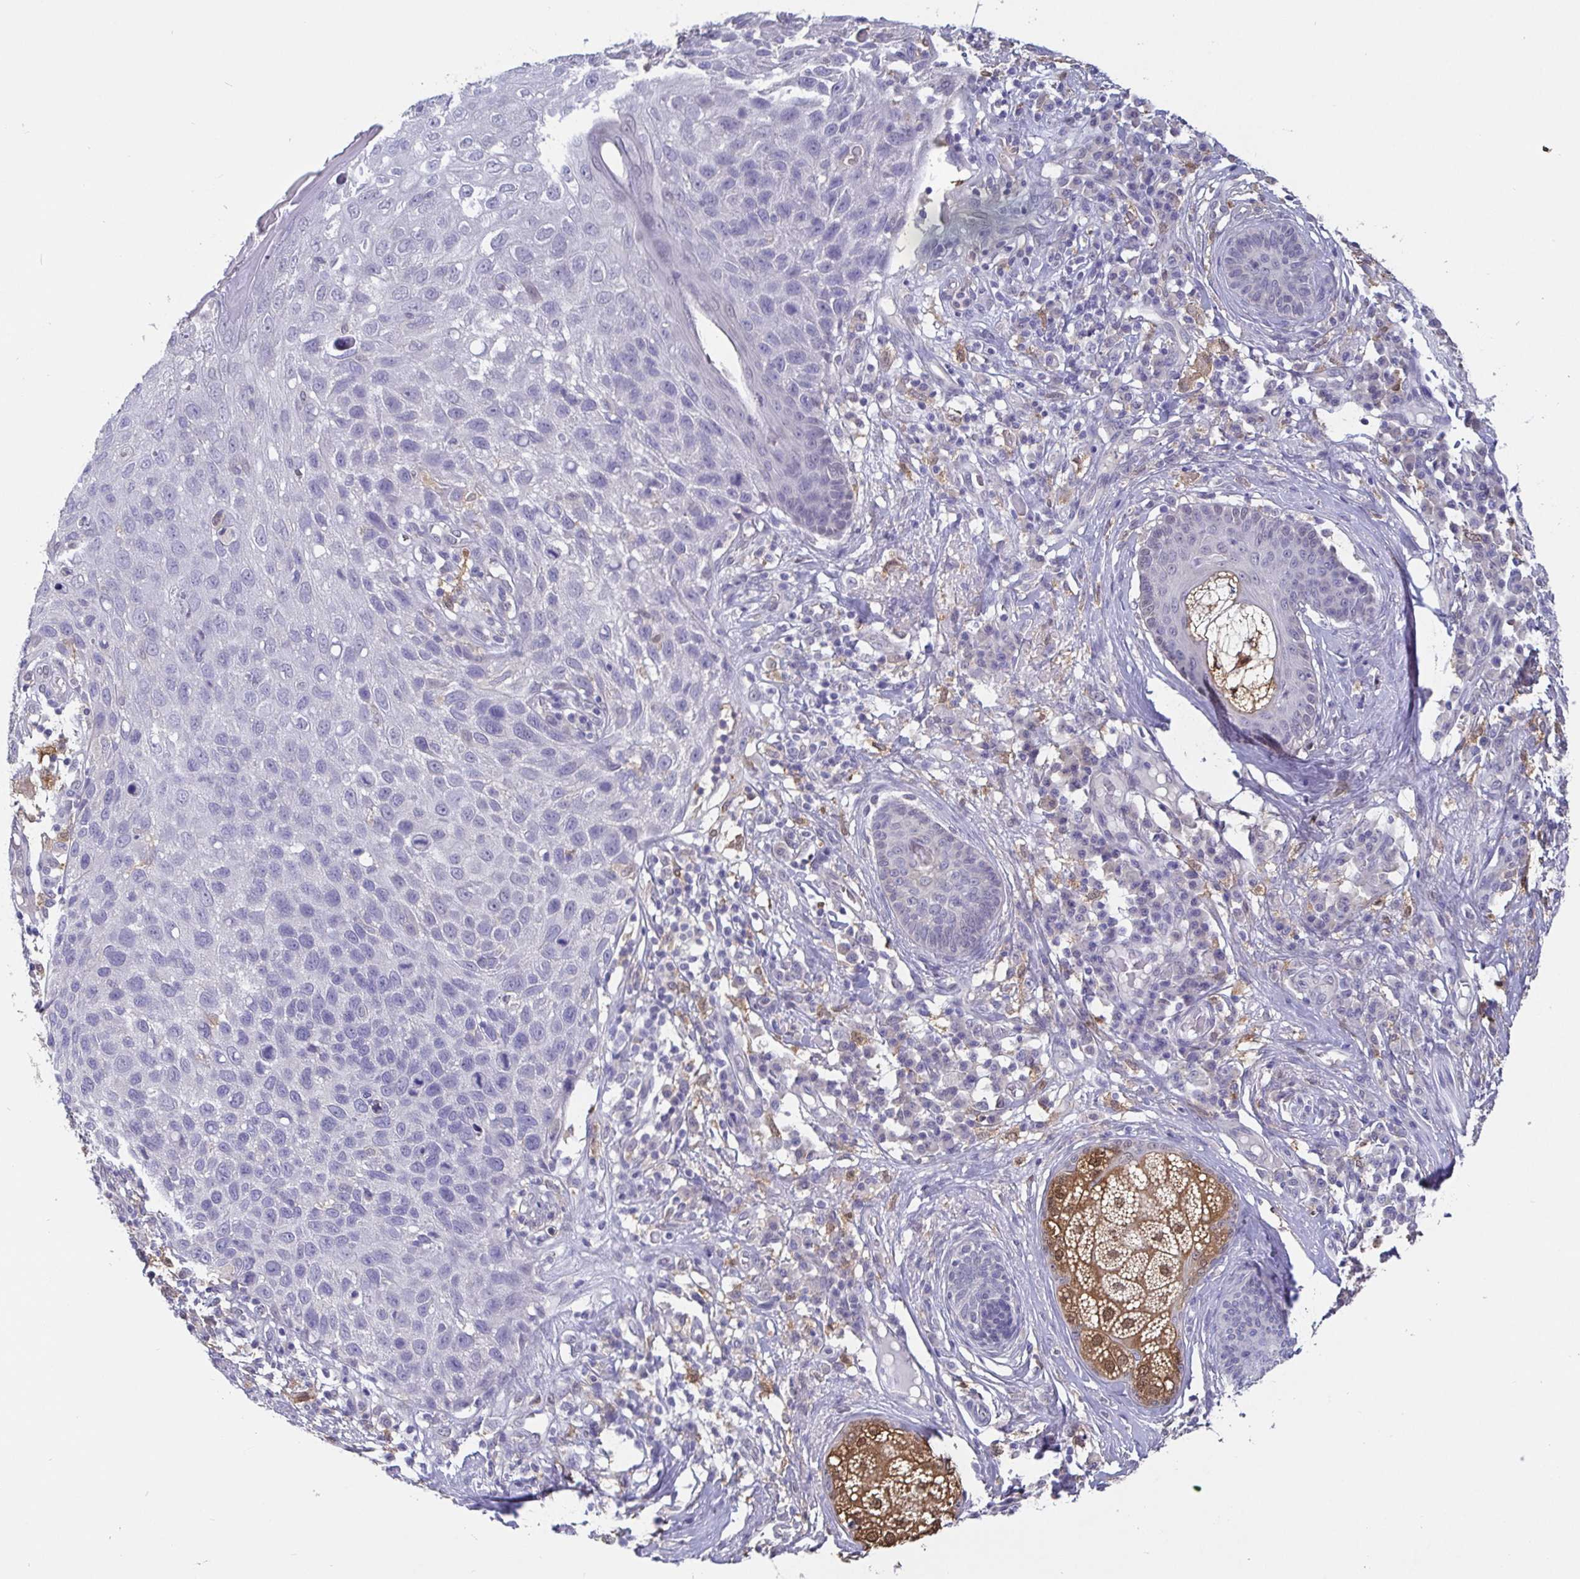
{"staining": {"intensity": "negative", "quantity": "none", "location": "none"}, "tissue": "skin cancer", "cell_type": "Tumor cells", "image_type": "cancer", "snomed": [{"axis": "morphology", "description": "Squamous cell carcinoma, NOS"}, {"axis": "topography", "description": "Skin"}], "caption": "IHC image of skin cancer (squamous cell carcinoma) stained for a protein (brown), which displays no positivity in tumor cells.", "gene": "IDH1", "patient": {"sex": "female", "age": 87}}